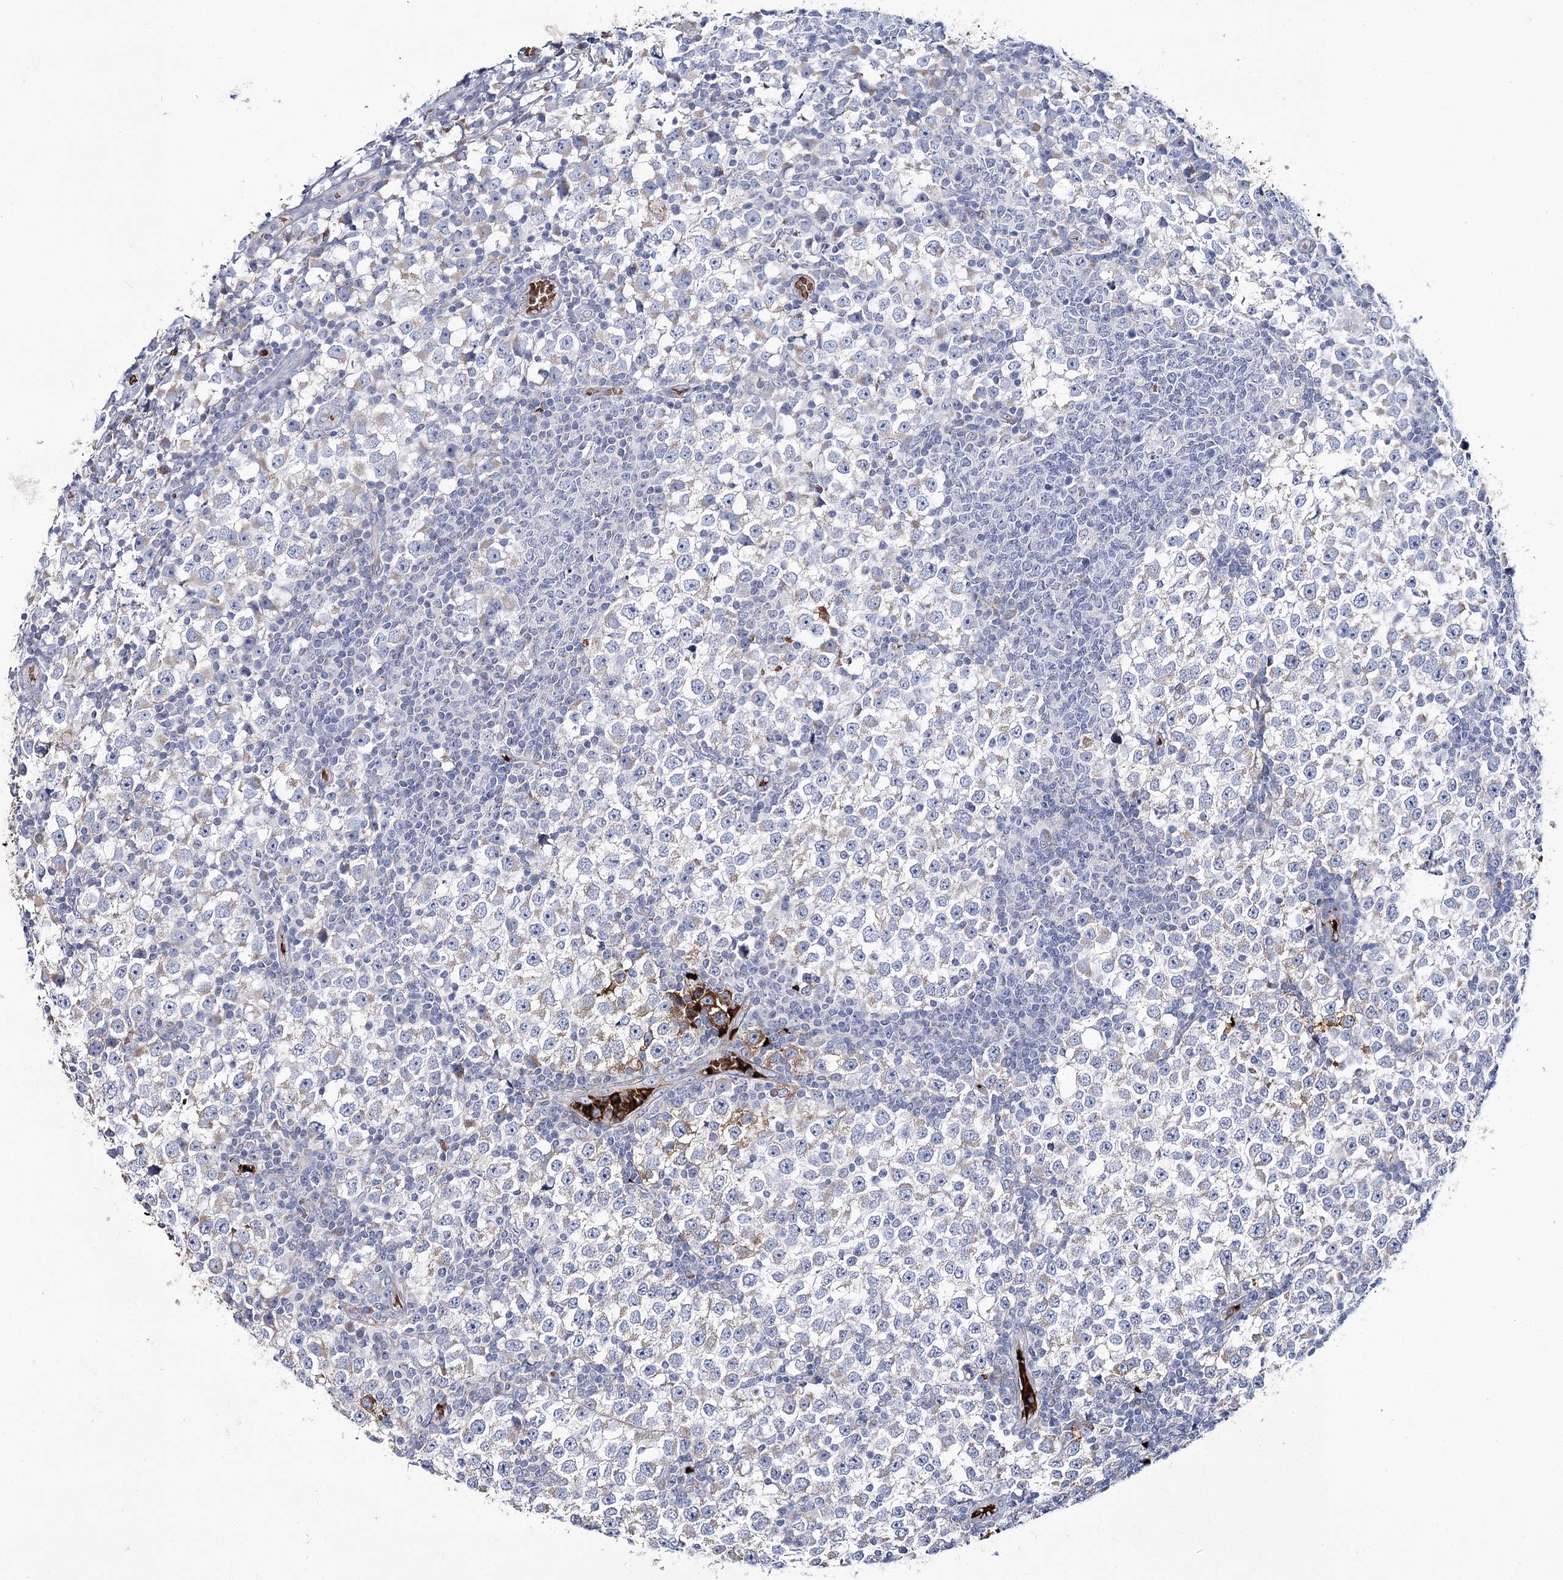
{"staining": {"intensity": "negative", "quantity": "none", "location": "none"}, "tissue": "testis cancer", "cell_type": "Tumor cells", "image_type": "cancer", "snomed": [{"axis": "morphology", "description": "Seminoma, NOS"}, {"axis": "topography", "description": "Testis"}], "caption": "High magnification brightfield microscopy of testis cancer stained with DAB (brown) and counterstained with hematoxylin (blue): tumor cells show no significant staining.", "gene": "GBF1", "patient": {"sex": "male", "age": 65}}